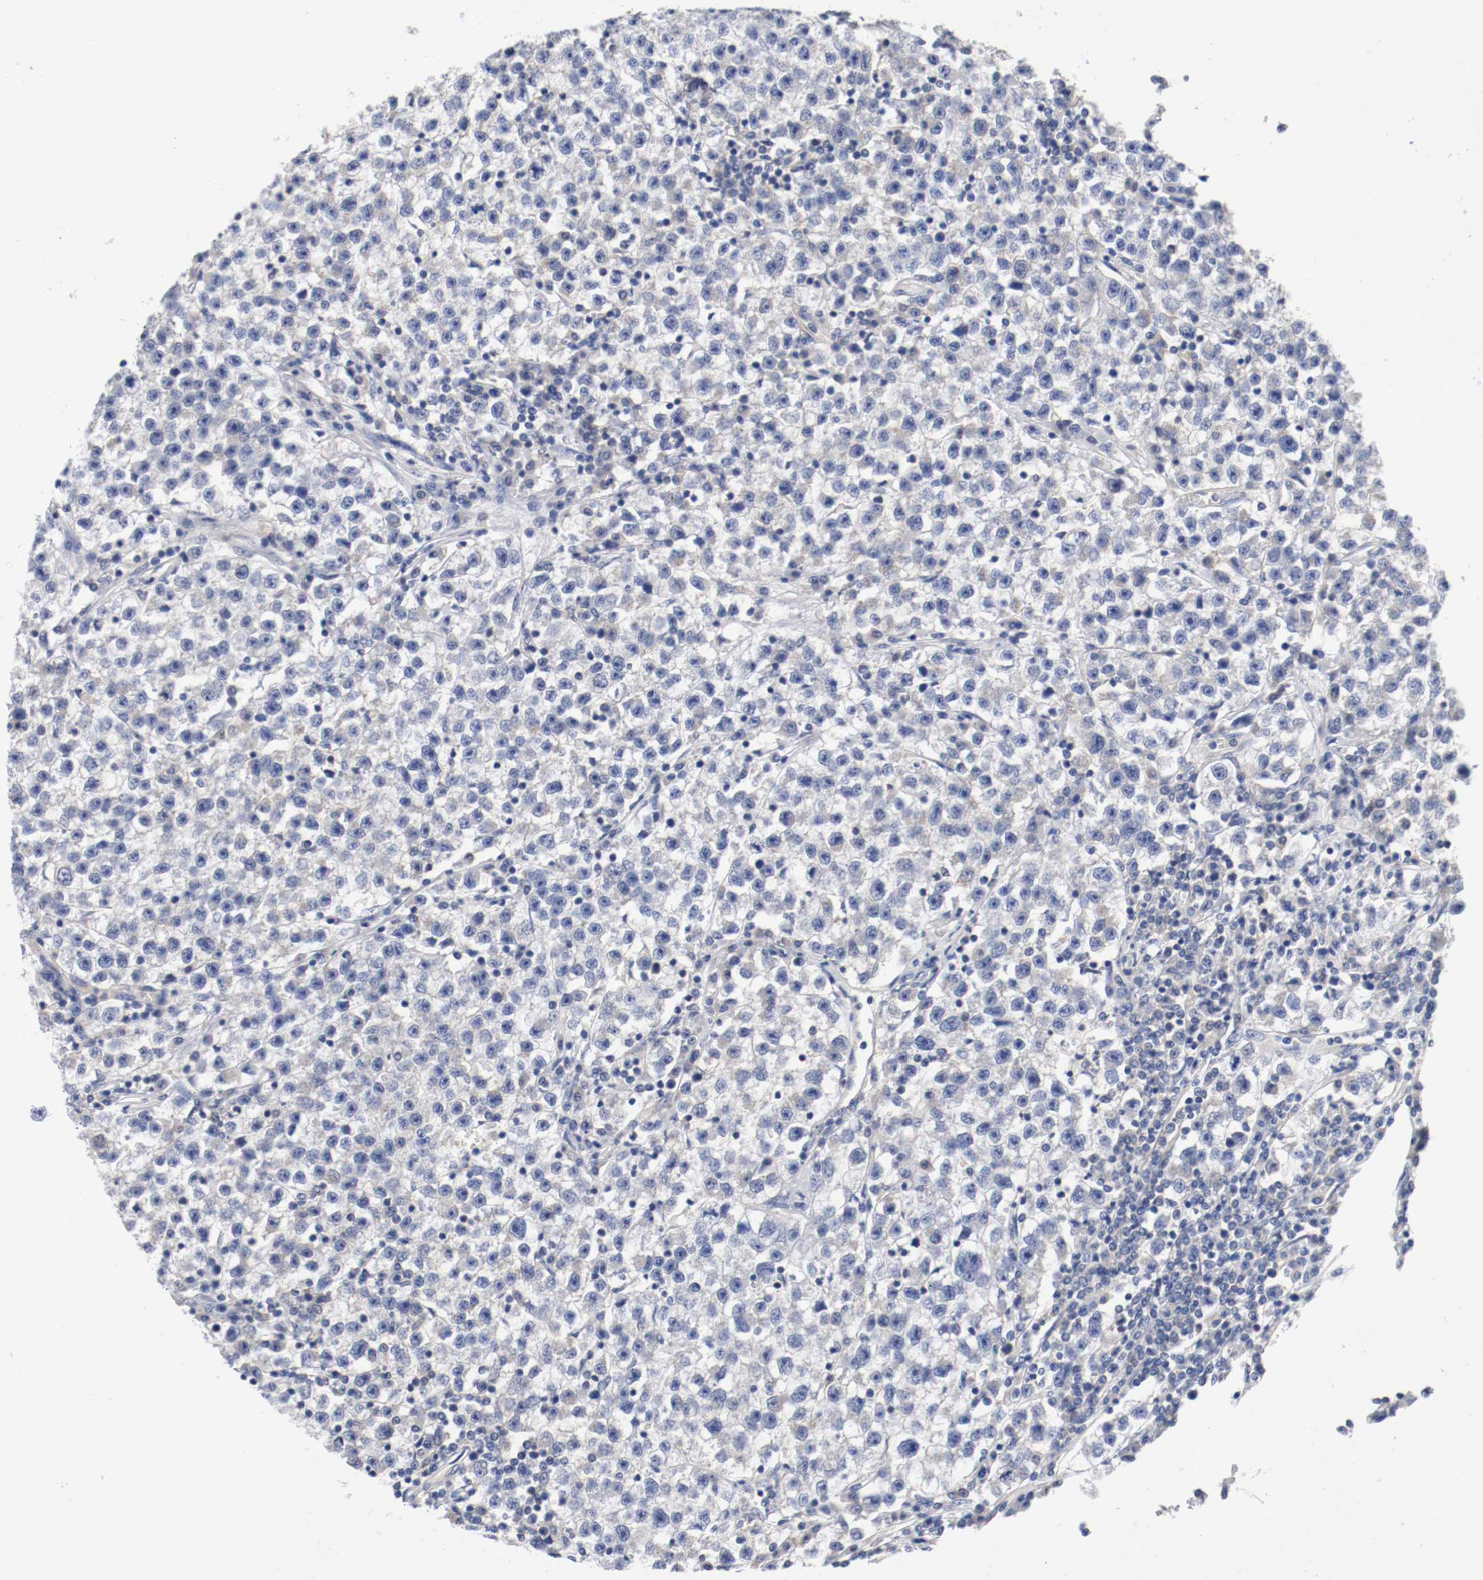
{"staining": {"intensity": "weak", "quantity": "<25%", "location": "cytoplasmic/membranous"}, "tissue": "testis cancer", "cell_type": "Tumor cells", "image_type": "cancer", "snomed": [{"axis": "morphology", "description": "Seminoma, NOS"}, {"axis": "topography", "description": "Testis"}], "caption": "Testis cancer stained for a protein using immunohistochemistry (IHC) reveals no staining tumor cells.", "gene": "HGS", "patient": {"sex": "male", "age": 22}}